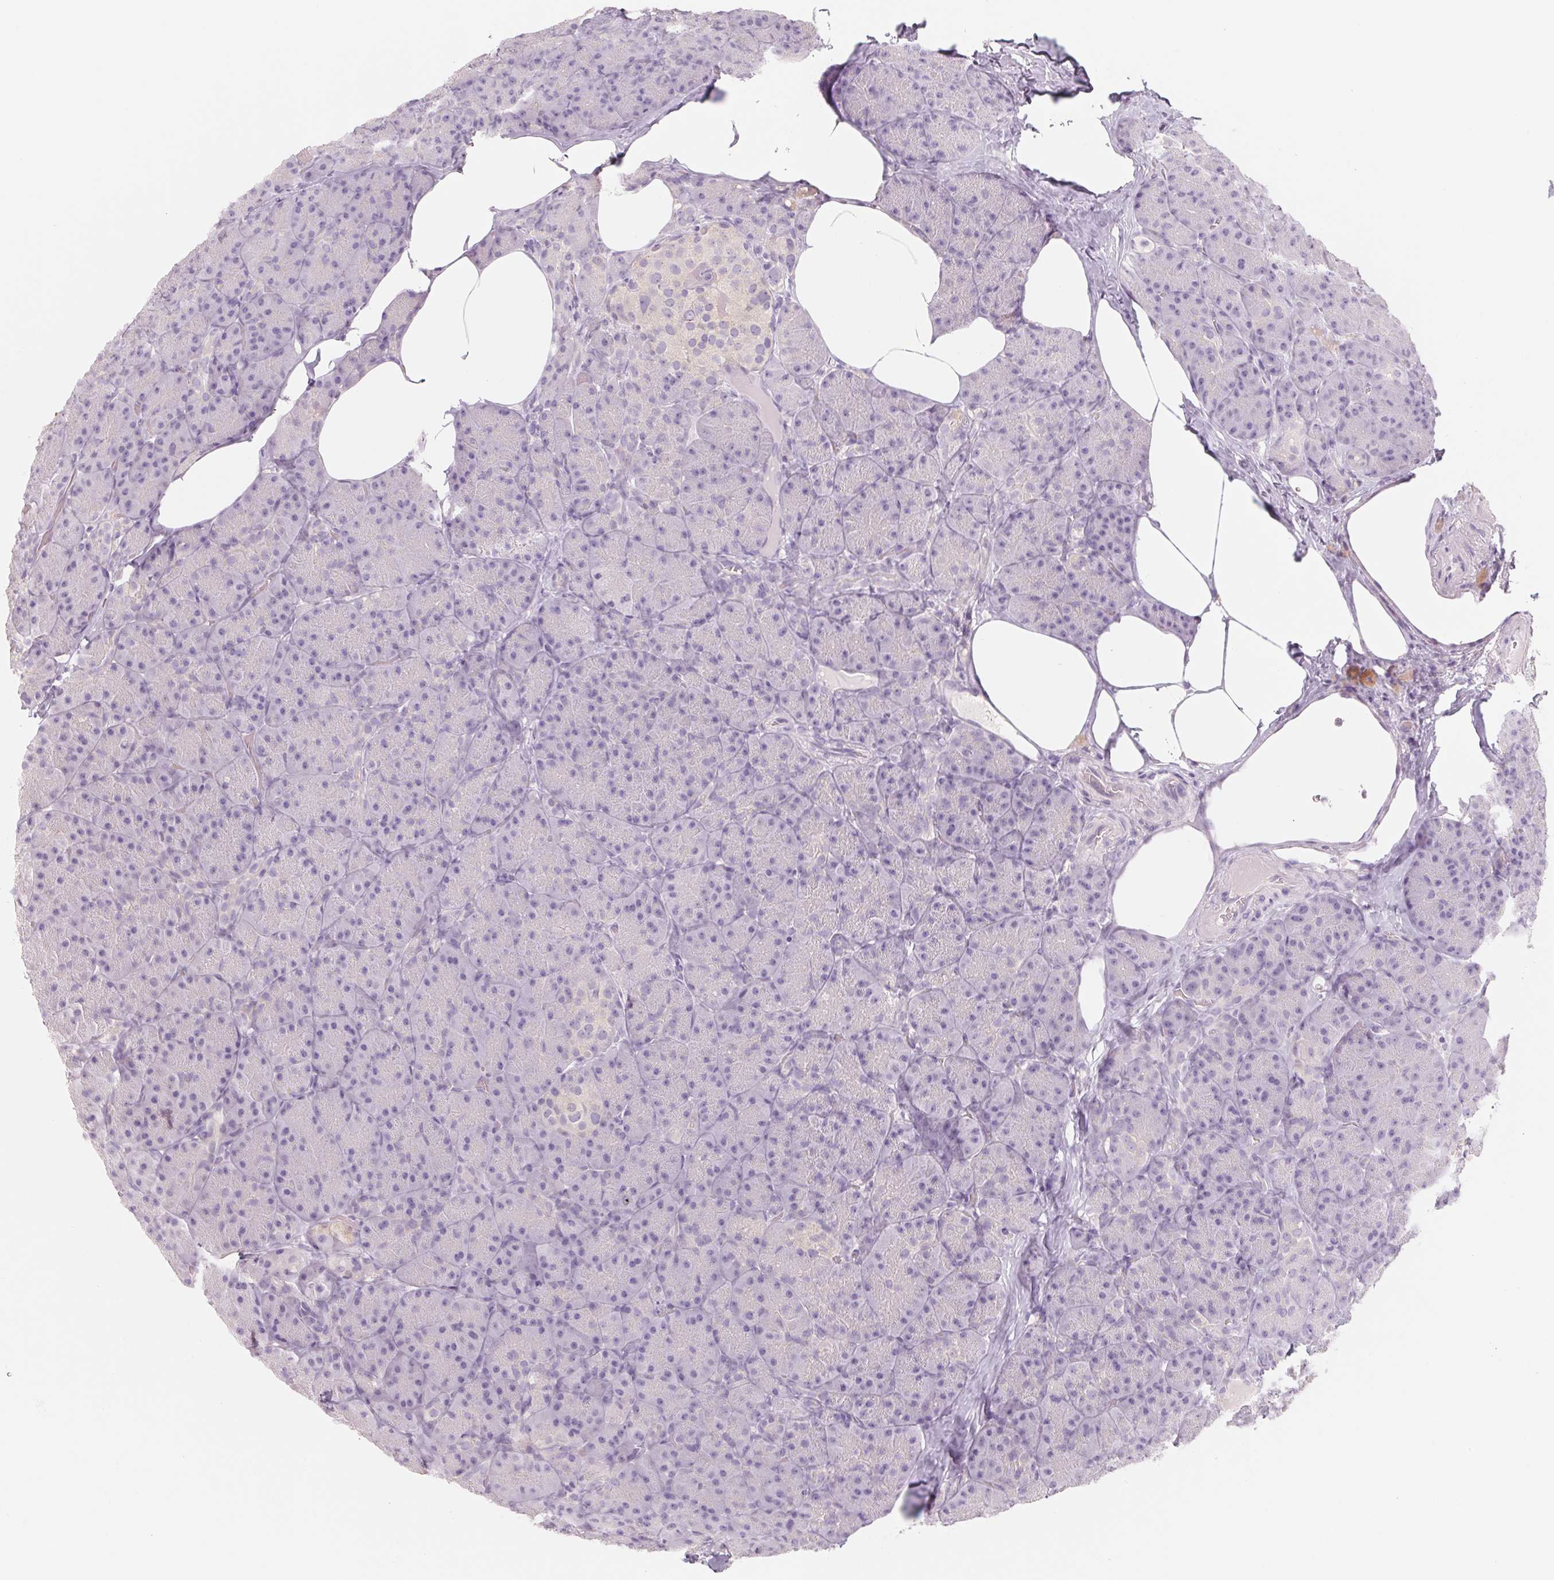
{"staining": {"intensity": "negative", "quantity": "none", "location": "none"}, "tissue": "pancreas", "cell_type": "Exocrine glandular cells", "image_type": "normal", "snomed": [{"axis": "morphology", "description": "Normal tissue, NOS"}, {"axis": "topography", "description": "Pancreas"}], "caption": "Immunohistochemistry (IHC) image of benign pancreas stained for a protein (brown), which exhibits no positivity in exocrine glandular cells.", "gene": "POU1F1", "patient": {"sex": "male", "age": 57}}